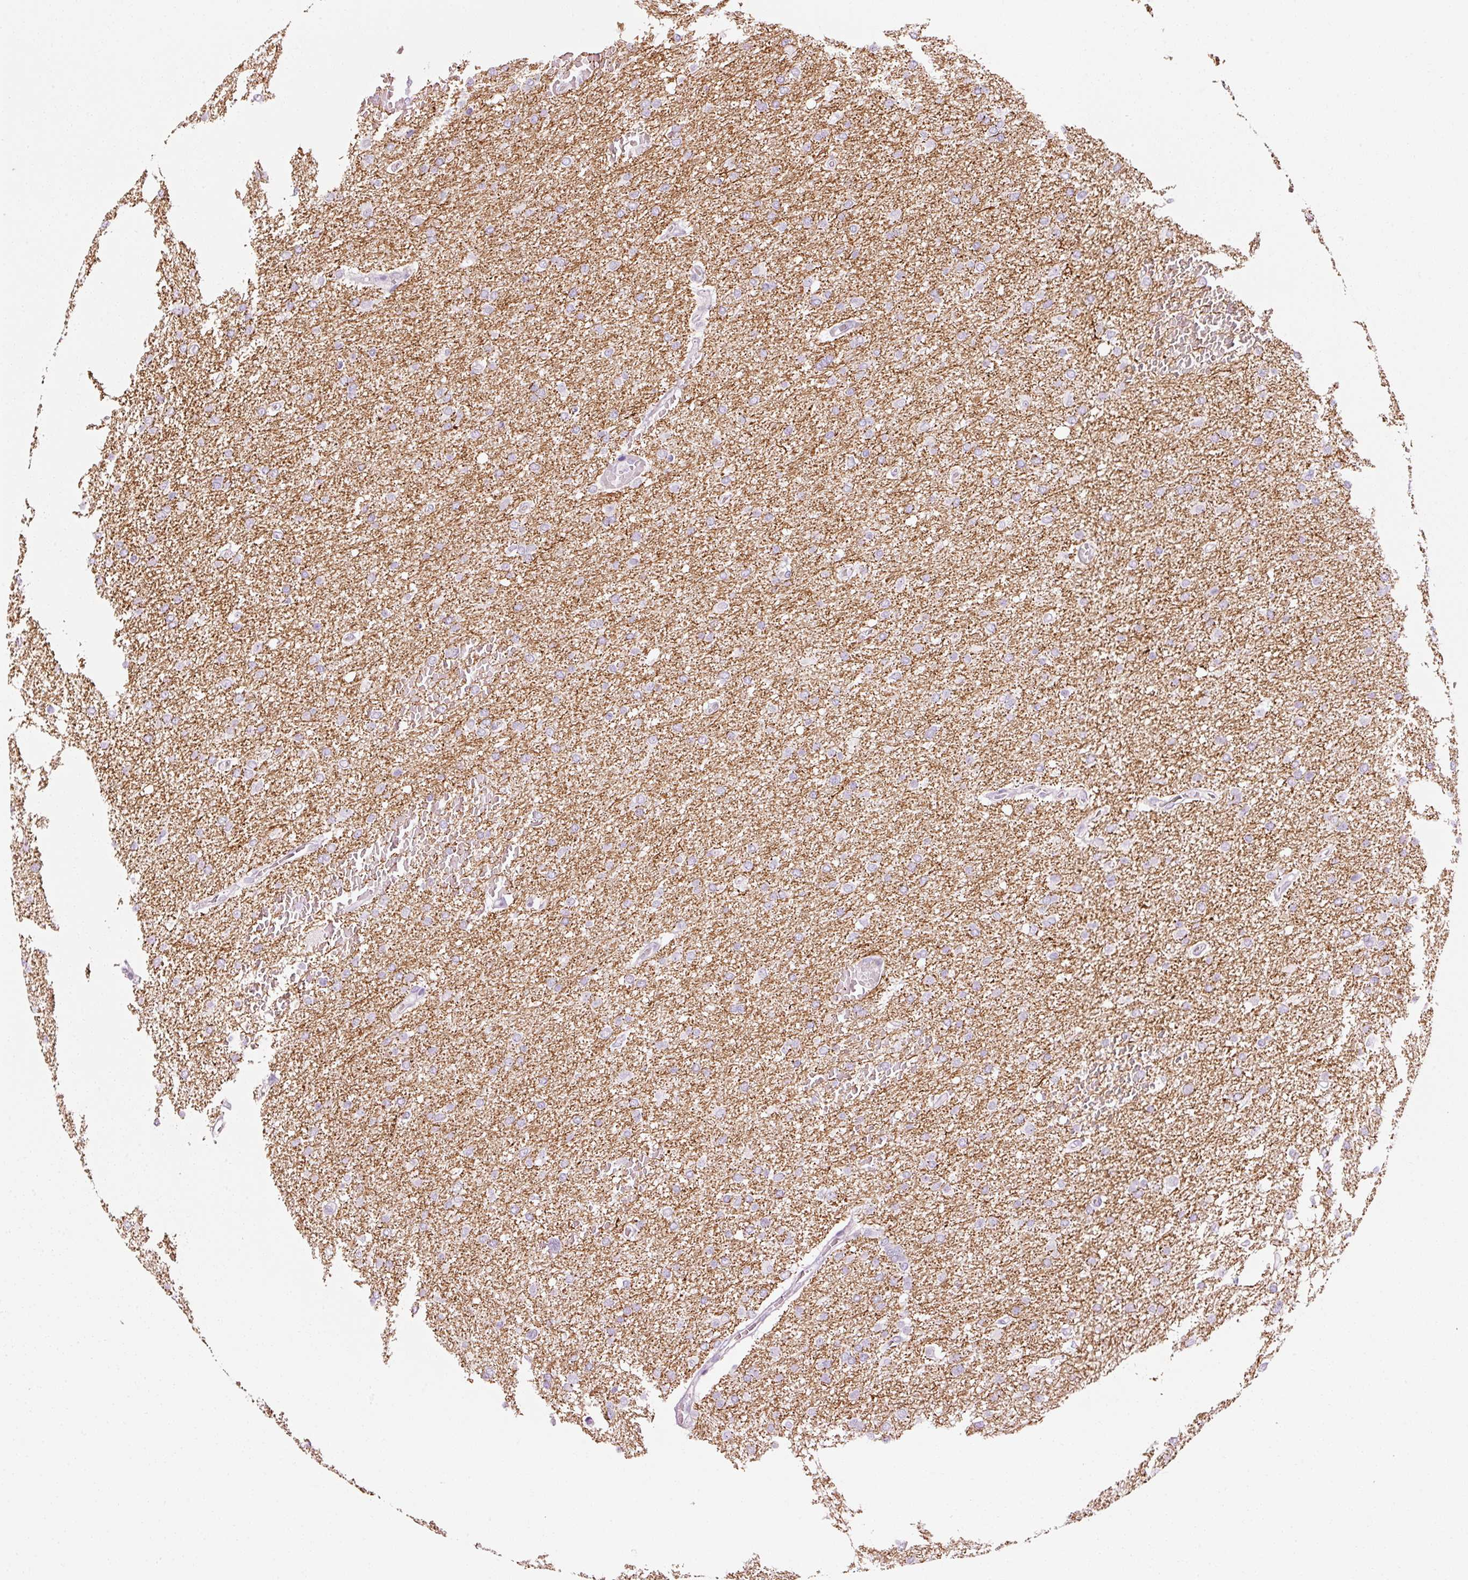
{"staining": {"intensity": "weak", "quantity": "<25%", "location": "cytoplasmic/membranous"}, "tissue": "glioma", "cell_type": "Tumor cells", "image_type": "cancer", "snomed": [{"axis": "morphology", "description": "Glioma, malignant, High grade"}, {"axis": "topography", "description": "Cerebral cortex"}], "caption": "An image of human glioma is negative for staining in tumor cells. The staining is performed using DAB (3,3'-diaminobenzidine) brown chromogen with nuclei counter-stained in using hematoxylin.", "gene": "ANKRD20A1", "patient": {"sex": "female", "age": 36}}